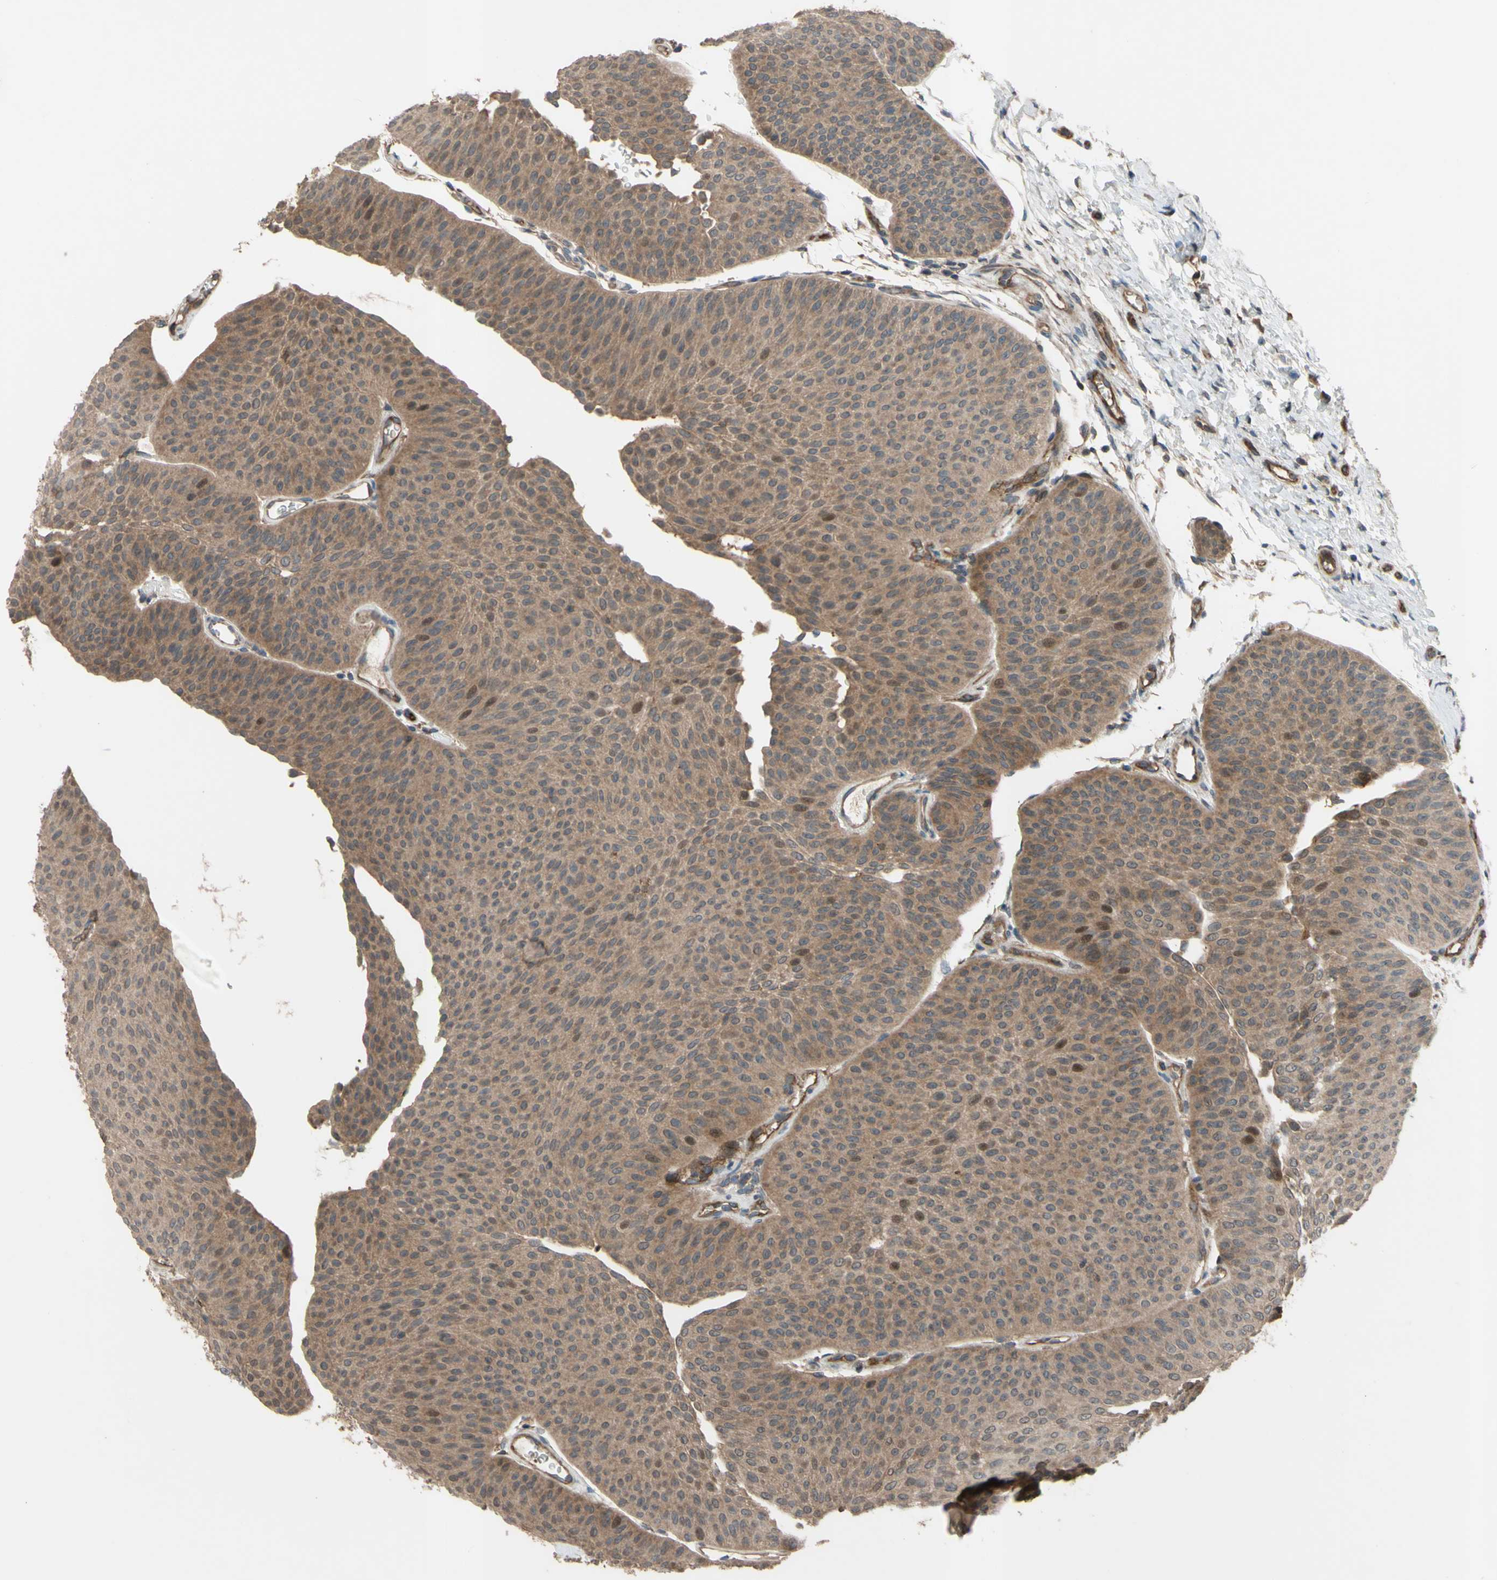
{"staining": {"intensity": "moderate", "quantity": ">75%", "location": "cytoplasmic/membranous,nuclear"}, "tissue": "urothelial cancer", "cell_type": "Tumor cells", "image_type": "cancer", "snomed": [{"axis": "morphology", "description": "Urothelial carcinoma, Low grade"}, {"axis": "topography", "description": "Urinary bladder"}], "caption": "Protein expression by immunohistochemistry shows moderate cytoplasmic/membranous and nuclear positivity in about >75% of tumor cells in low-grade urothelial carcinoma.", "gene": "SHROOM4", "patient": {"sex": "female", "age": 60}}